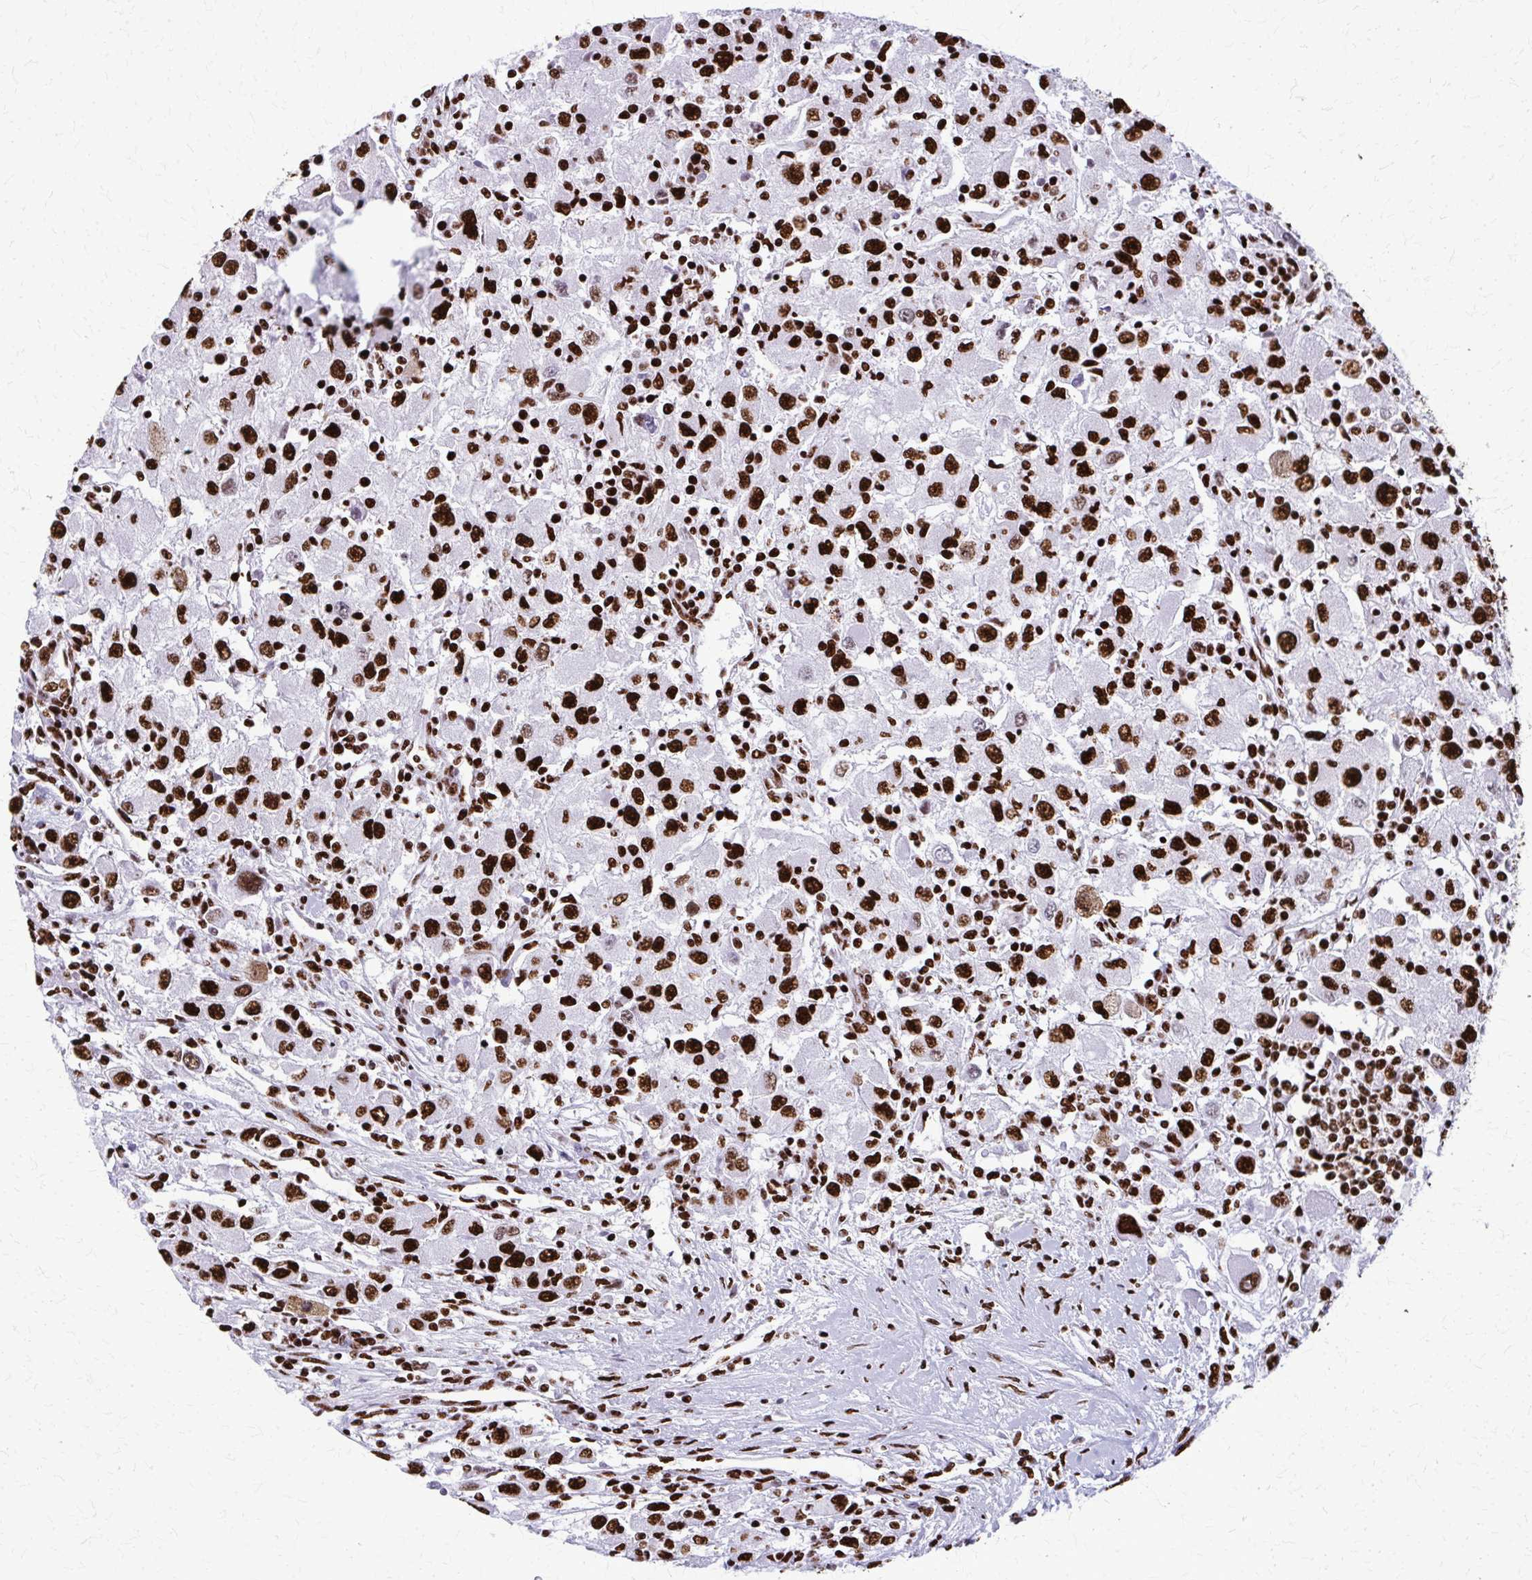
{"staining": {"intensity": "strong", "quantity": ">75%", "location": "nuclear"}, "tissue": "renal cancer", "cell_type": "Tumor cells", "image_type": "cancer", "snomed": [{"axis": "morphology", "description": "Adenocarcinoma, NOS"}, {"axis": "topography", "description": "Kidney"}], "caption": "Tumor cells exhibit high levels of strong nuclear expression in approximately >75% of cells in renal cancer. (Brightfield microscopy of DAB IHC at high magnification).", "gene": "SFPQ", "patient": {"sex": "female", "age": 67}}